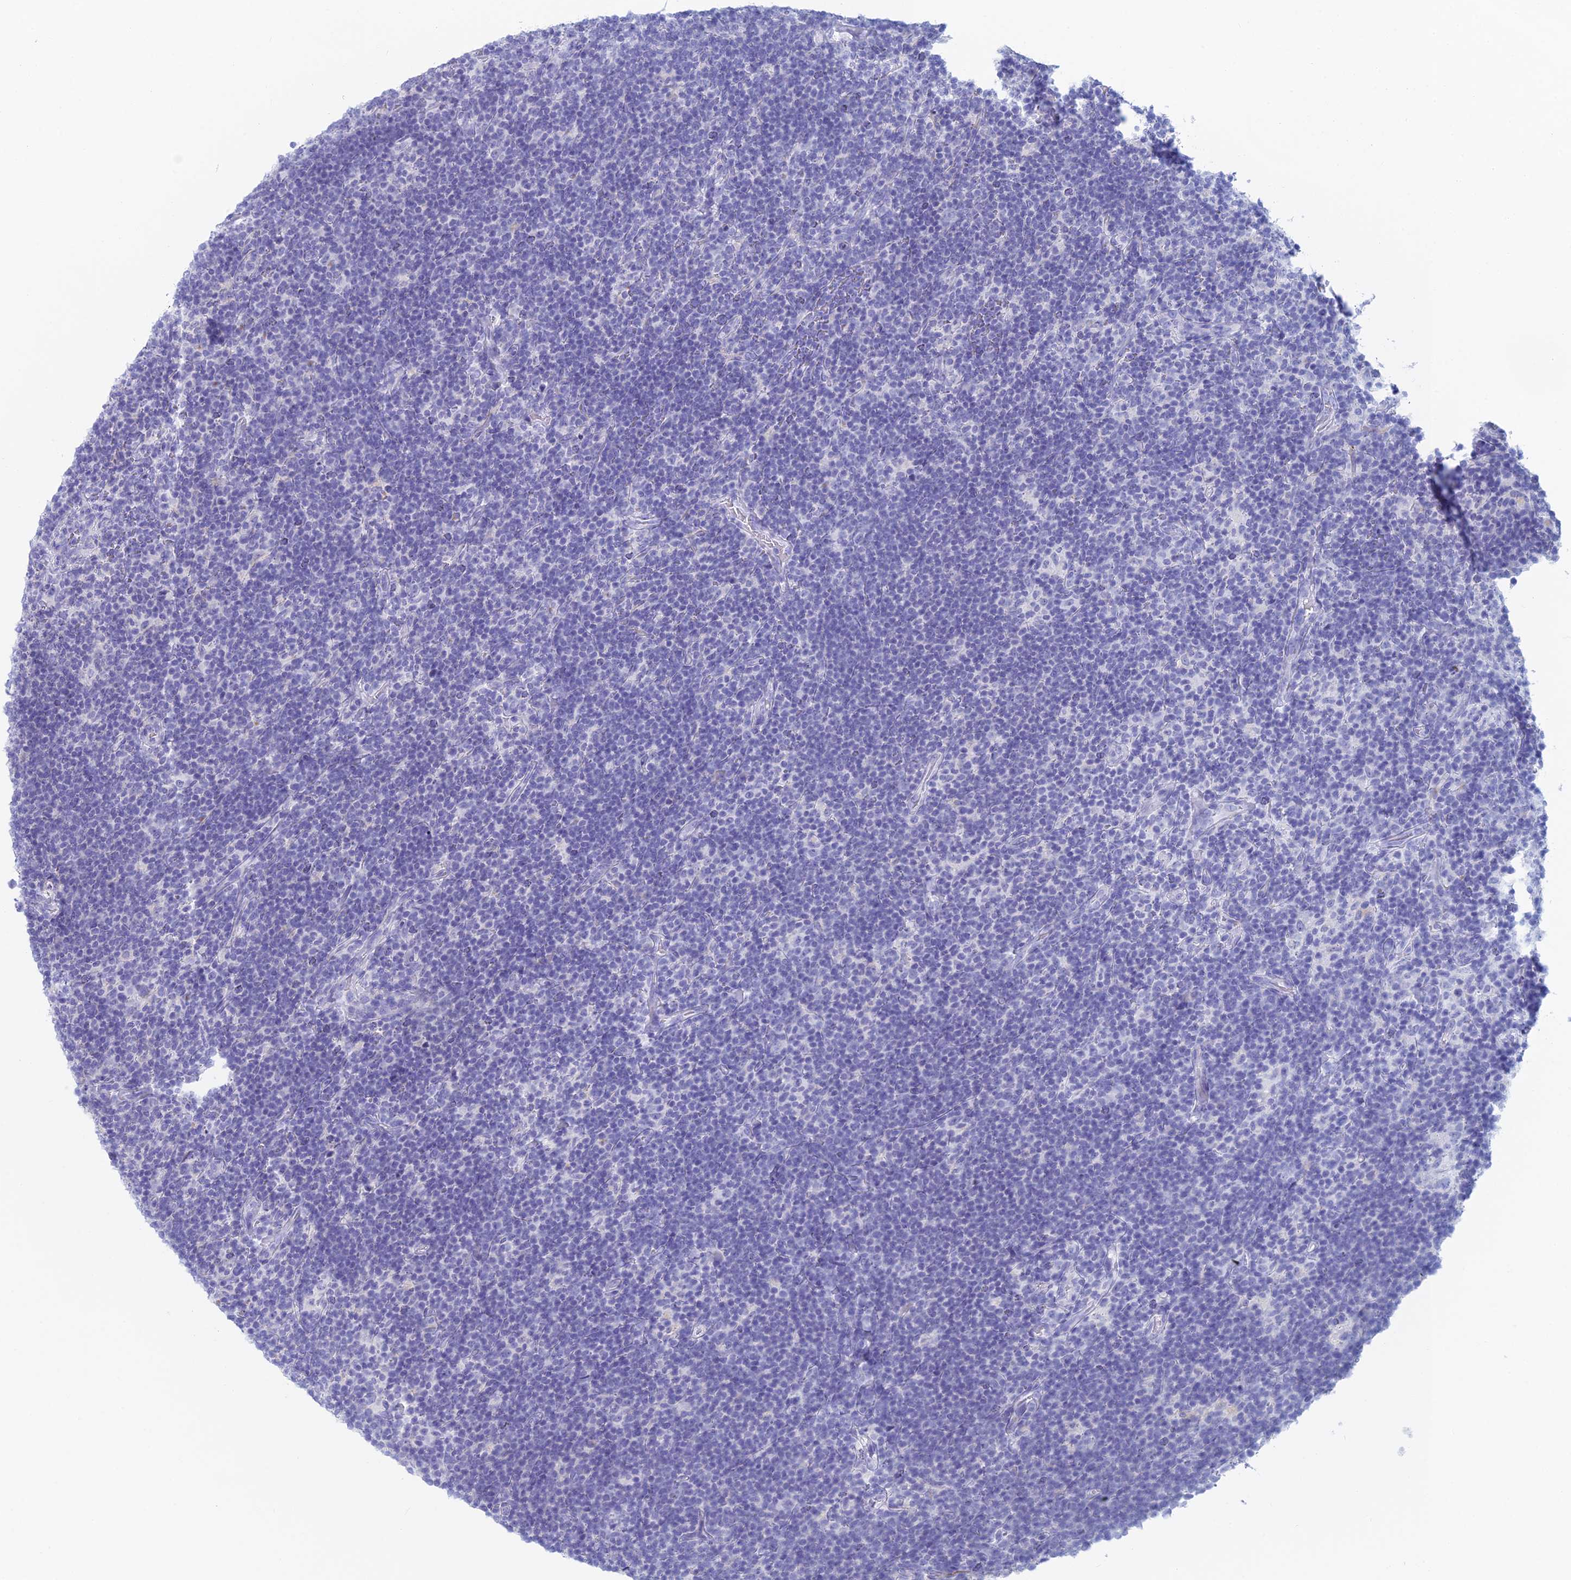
{"staining": {"intensity": "negative", "quantity": "none", "location": "none"}, "tissue": "lymphoma", "cell_type": "Tumor cells", "image_type": "cancer", "snomed": [{"axis": "morphology", "description": "Hodgkin's disease, NOS"}, {"axis": "topography", "description": "Lymph node"}], "caption": "An immunohistochemistry (IHC) image of lymphoma is shown. There is no staining in tumor cells of lymphoma.", "gene": "FERD3L", "patient": {"sex": "female", "age": 57}}